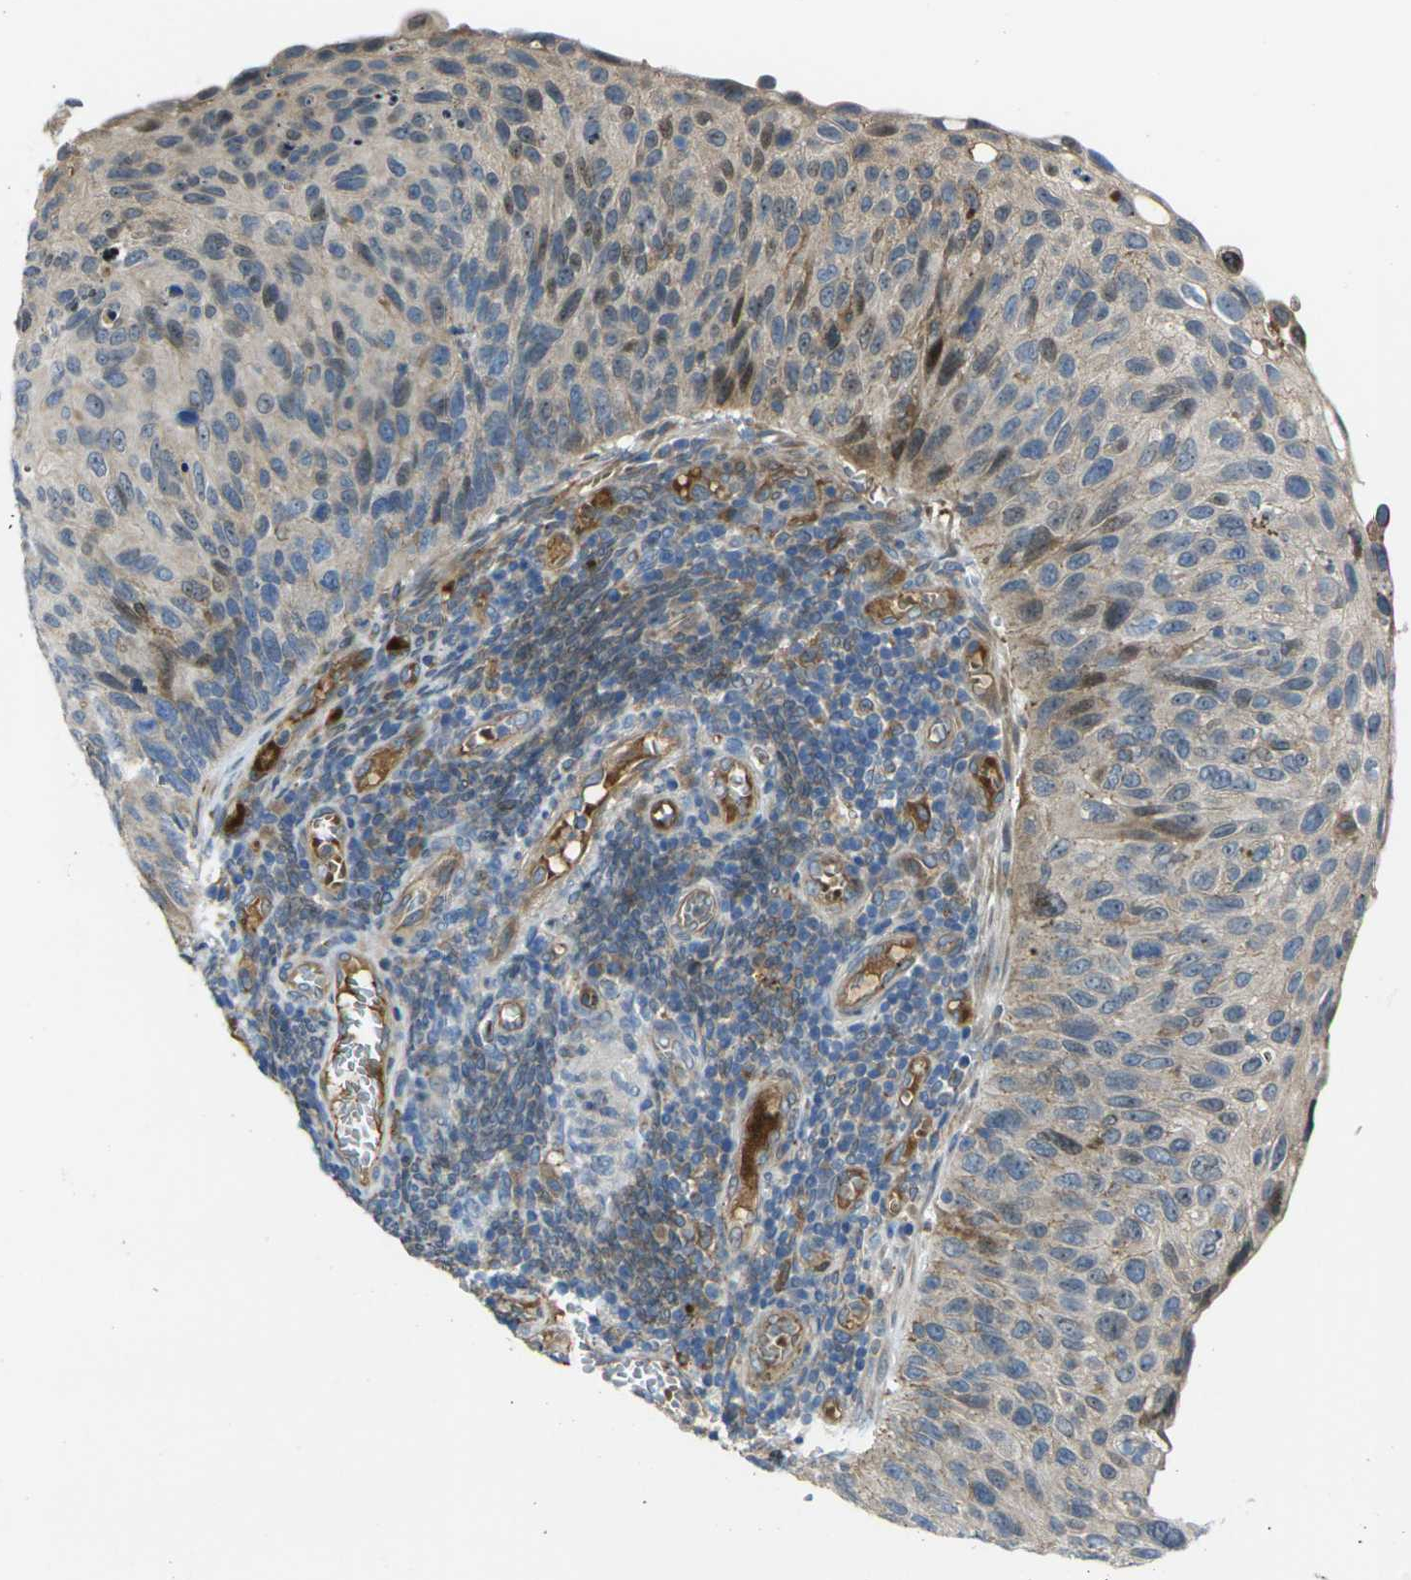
{"staining": {"intensity": "moderate", "quantity": "<25%", "location": "cytoplasmic/membranous,nuclear"}, "tissue": "cervical cancer", "cell_type": "Tumor cells", "image_type": "cancer", "snomed": [{"axis": "morphology", "description": "Squamous cell carcinoma, NOS"}, {"axis": "topography", "description": "Cervix"}], "caption": "DAB immunohistochemical staining of squamous cell carcinoma (cervical) demonstrates moderate cytoplasmic/membranous and nuclear protein positivity in about <25% of tumor cells.", "gene": "FZD1", "patient": {"sex": "female", "age": 70}}